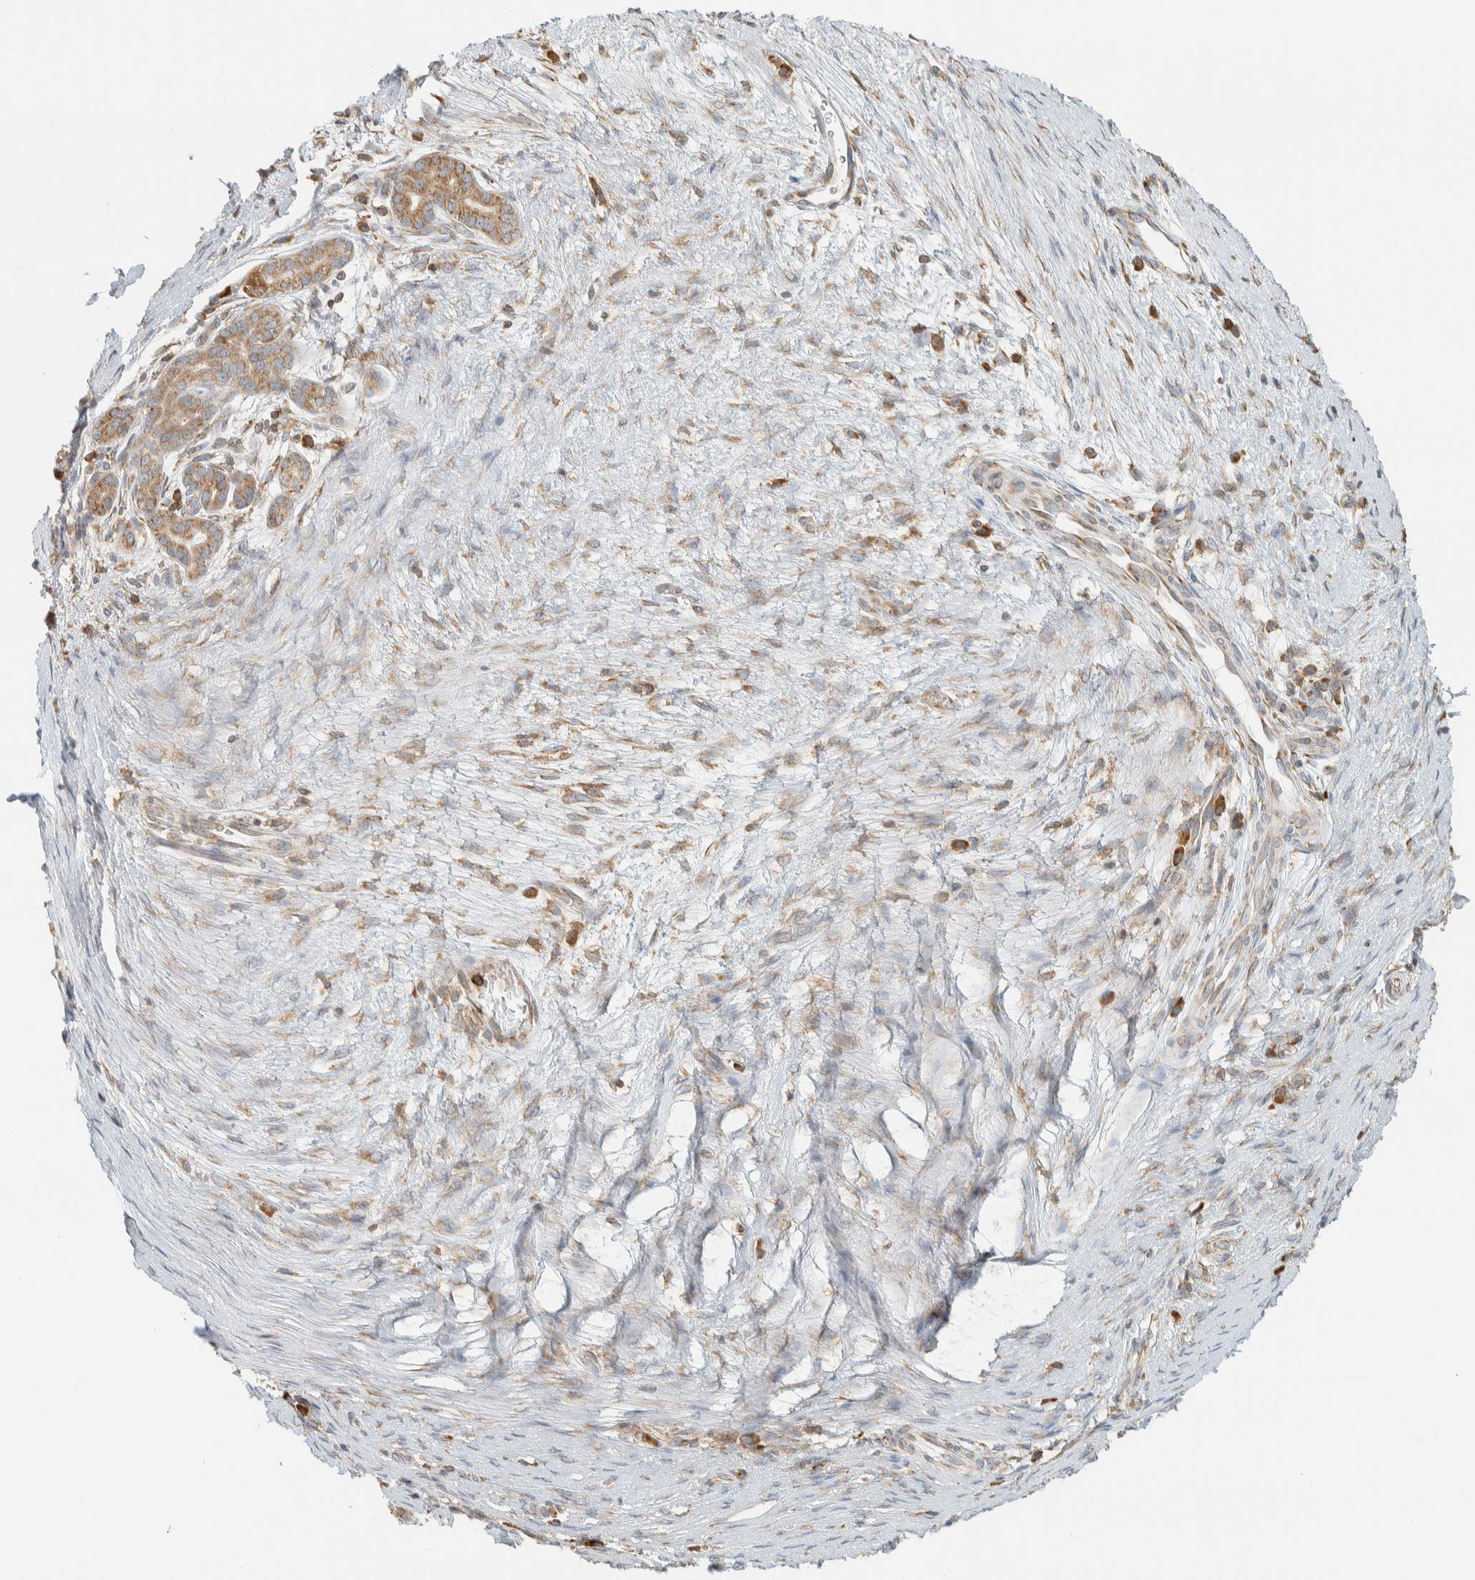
{"staining": {"intensity": "moderate", "quantity": "25%-75%", "location": "cytoplasmic/membranous"}, "tissue": "pancreatic cancer", "cell_type": "Tumor cells", "image_type": "cancer", "snomed": [{"axis": "morphology", "description": "Adenocarcinoma, NOS"}, {"axis": "topography", "description": "Pancreas"}], "caption": "Pancreatic adenocarcinoma was stained to show a protein in brown. There is medium levels of moderate cytoplasmic/membranous positivity in approximately 25%-75% of tumor cells.", "gene": "CCDC57", "patient": {"sex": "male", "age": 72}}